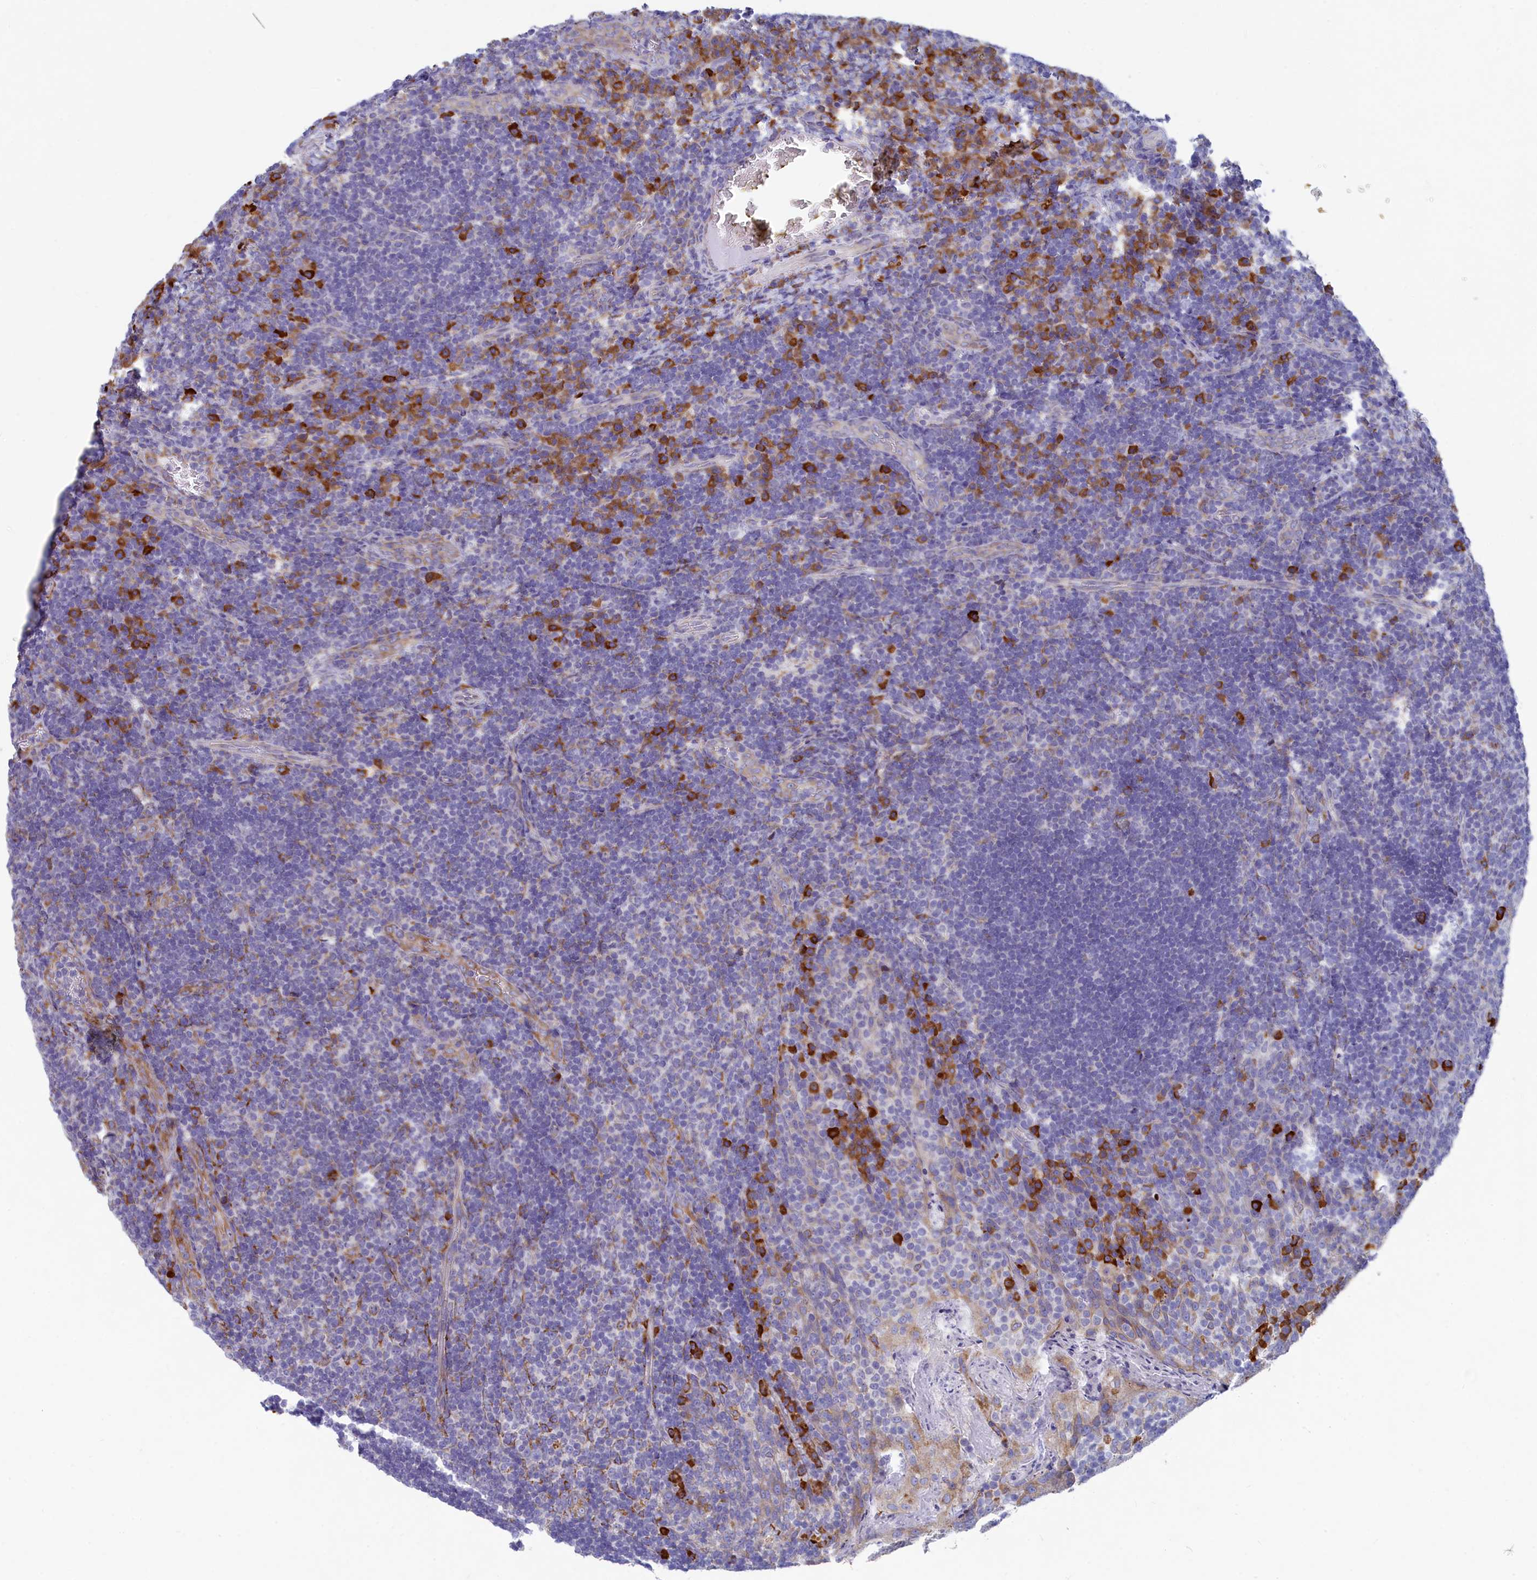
{"staining": {"intensity": "strong", "quantity": "<25%", "location": "cytoplasmic/membranous"}, "tissue": "tonsil", "cell_type": "Germinal center cells", "image_type": "normal", "snomed": [{"axis": "morphology", "description": "Normal tissue, NOS"}, {"axis": "topography", "description": "Tonsil"}], "caption": "Germinal center cells exhibit medium levels of strong cytoplasmic/membranous positivity in about <25% of cells in benign tonsil.", "gene": "WDR35", "patient": {"sex": "male", "age": 17}}